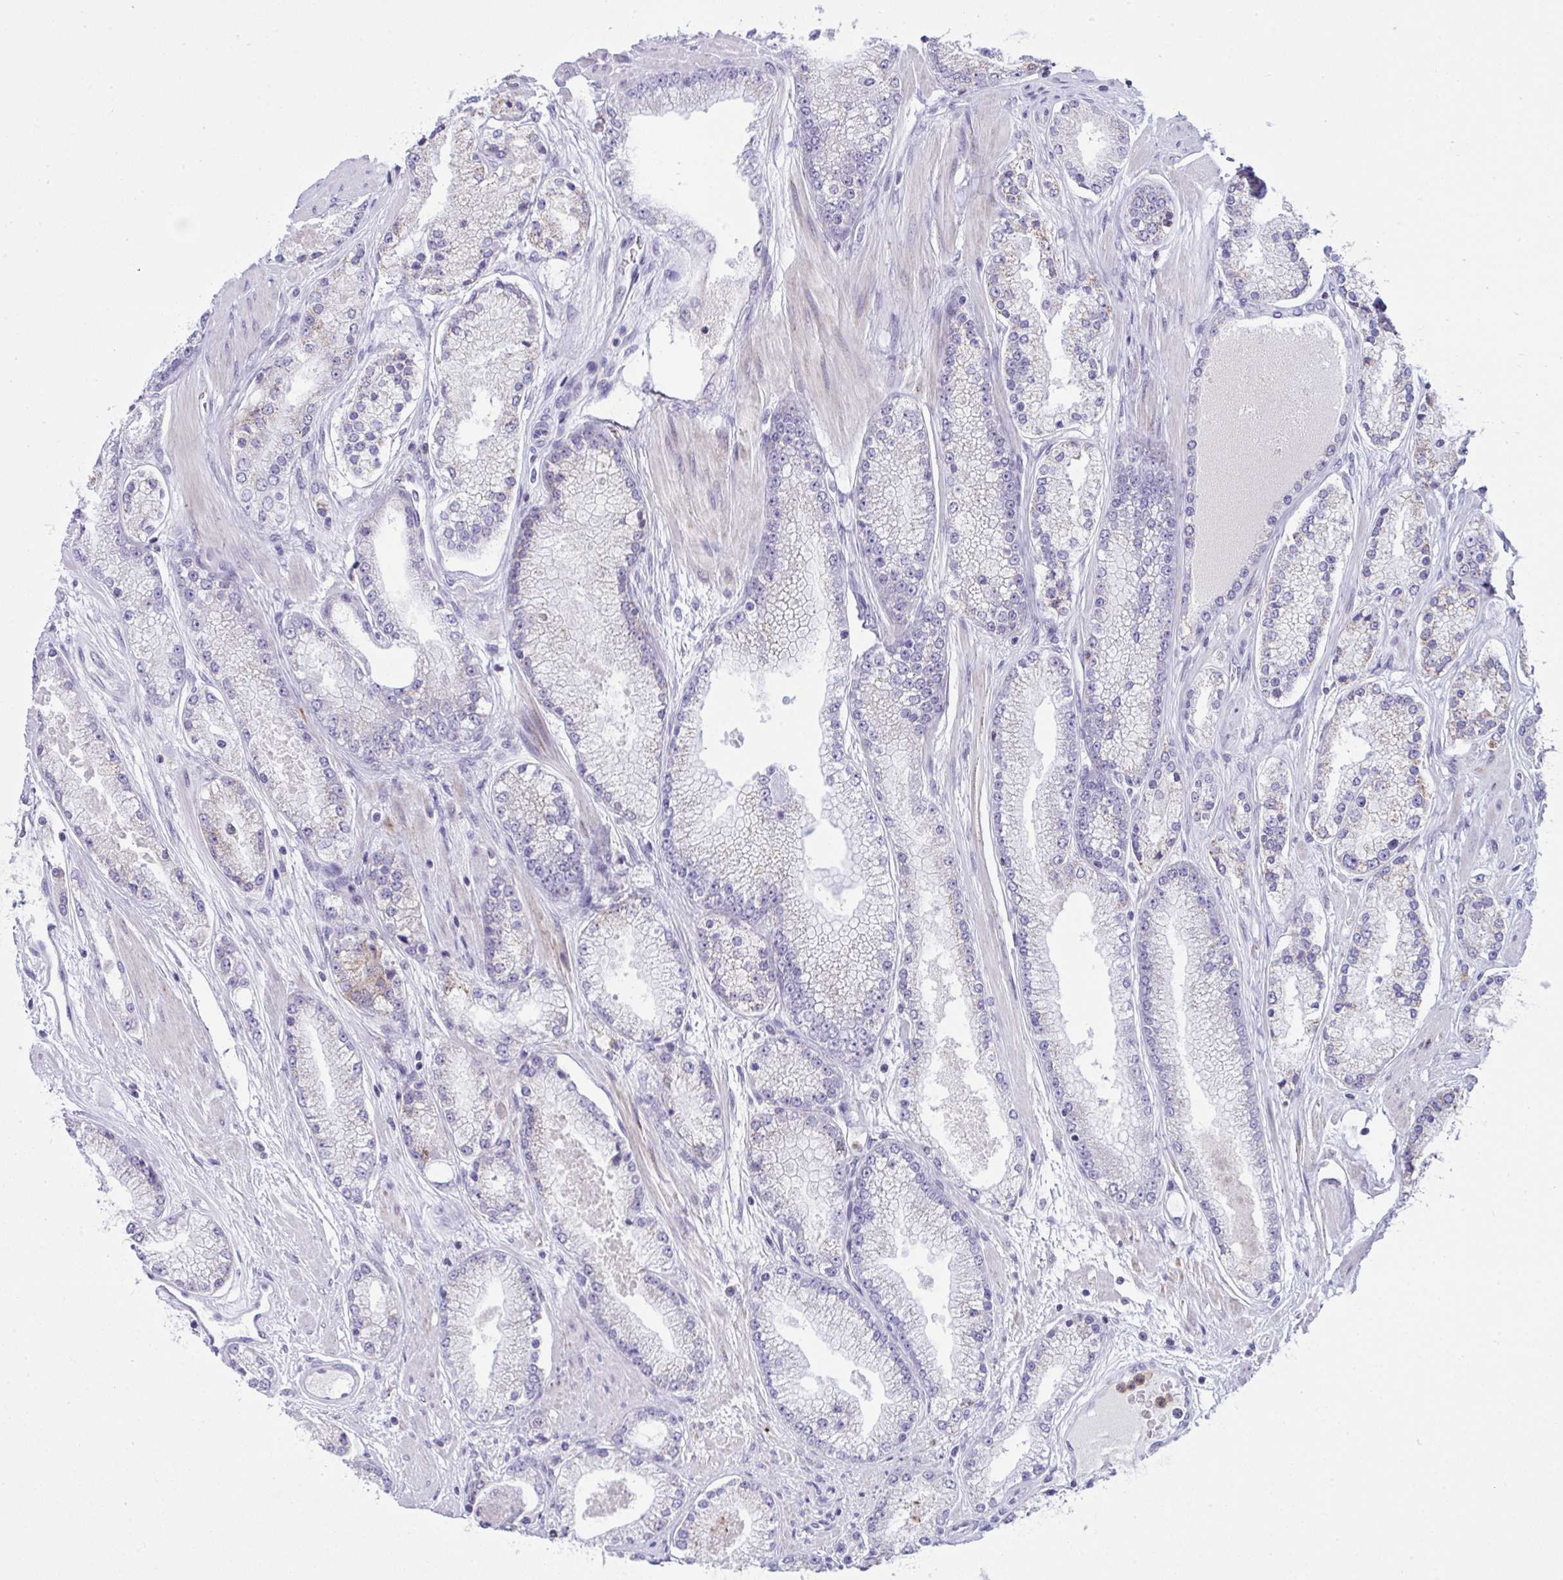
{"staining": {"intensity": "negative", "quantity": "none", "location": "none"}, "tissue": "prostate cancer", "cell_type": "Tumor cells", "image_type": "cancer", "snomed": [{"axis": "morphology", "description": "Adenocarcinoma, High grade"}, {"axis": "topography", "description": "Prostate"}], "caption": "The IHC image has no significant positivity in tumor cells of prostate cancer tissue.", "gene": "PLA2G12B", "patient": {"sex": "male", "age": 63}}